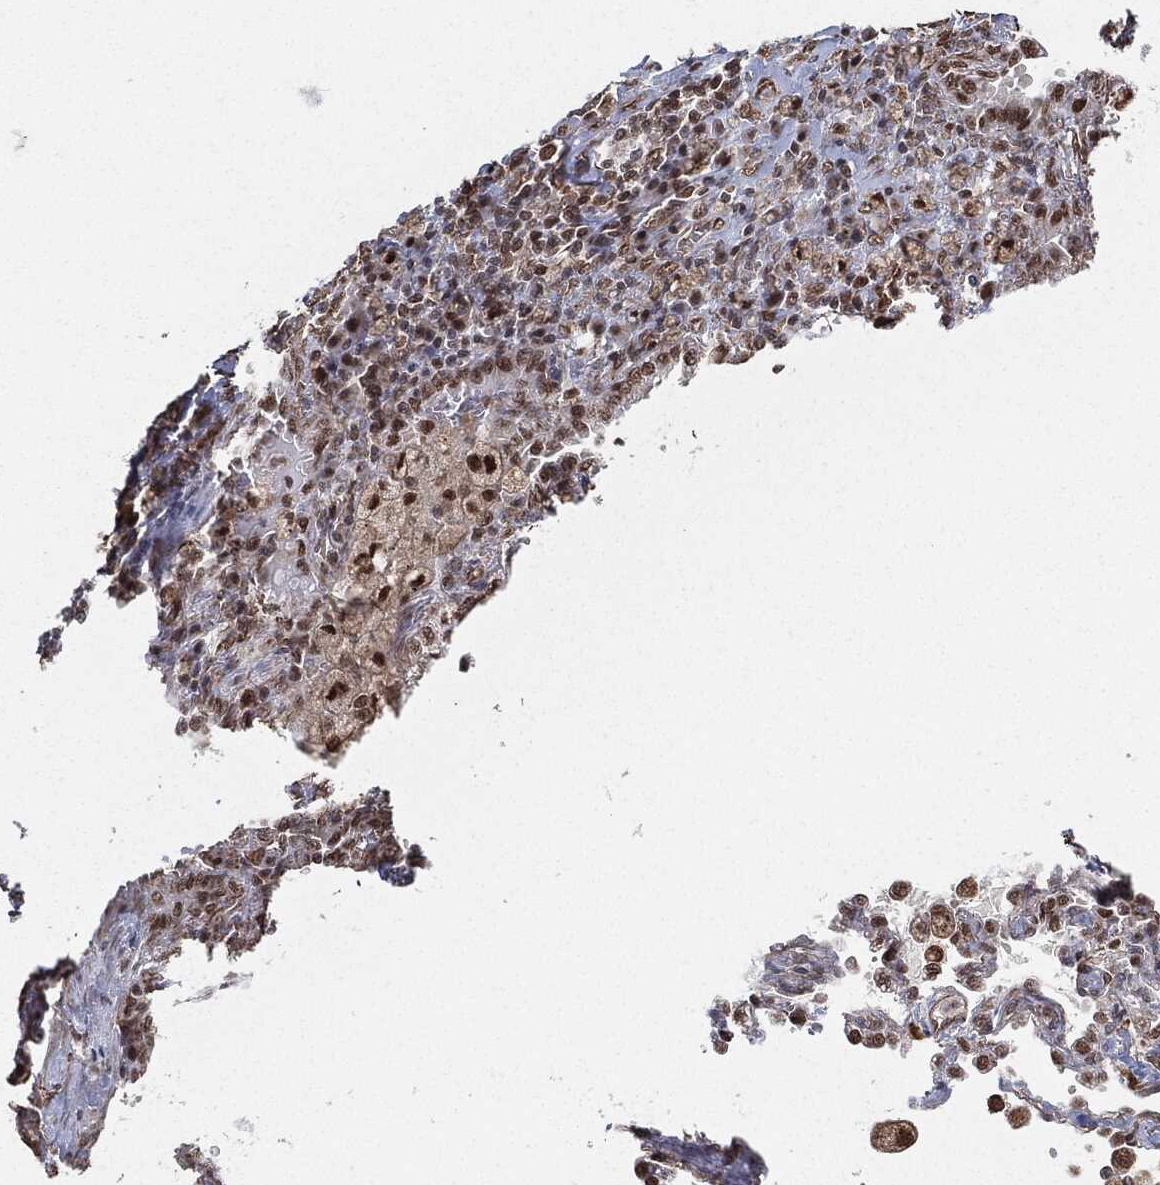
{"staining": {"intensity": "strong", "quantity": "25%-75%", "location": "nuclear"}, "tissue": "lung cancer", "cell_type": "Tumor cells", "image_type": "cancer", "snomed": [{"axis": "morphology", "description": "Adenocarcinoma, NOS"}, {"axis": "topography", "description": "Lung"}], "caption": "Adenocarcinoma (lung) stained with DAB IHC shows high levels of strong nuclear expression in about 25%-75% of tumor cells. Using DAB (brown) and hematoxylin (blue) stains, captured at high magnification using brightfield microscopy.", "gene": "TP53RK", "patient": {"sex": "female", "age": 61}}